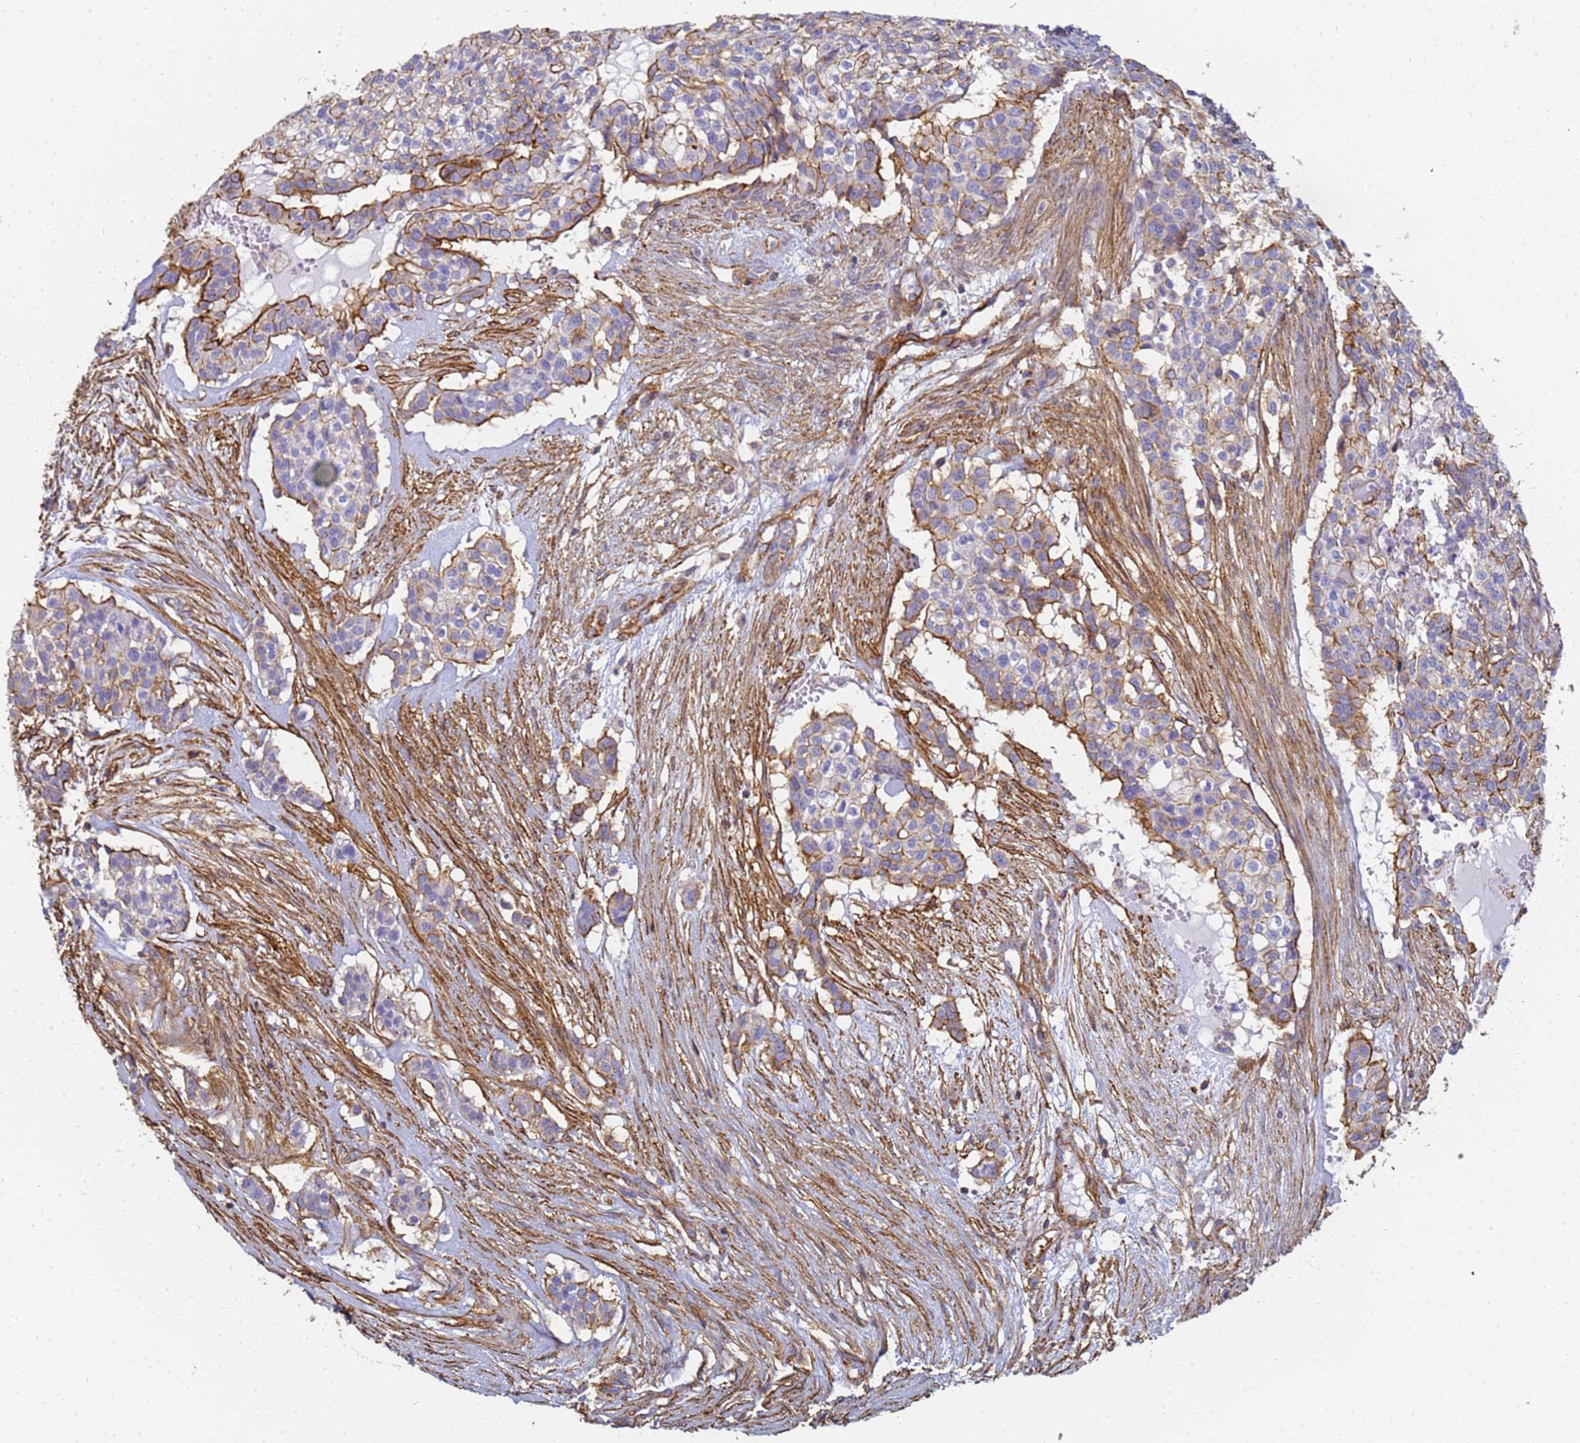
{"staining": {"intensity": "moderate", "quantity": "25%-75%", "location": "cytoplasmic/membranous"}, "tissue": "head and neck cancer", "cell_type": "Tumor cells", "image_type": "cancer", "snomed": [{"axis": "morphology", "description": "Adenocarcinoma, NOS"}, {"axis": "topography", "description": "Head-Neck"}], "caption": "An immunohistochemistry micrograph of neoplastic tissue is shown. Protein staining in brown shows moderate cytoplasmic/membranous positivity in adenocarcinoma (head and neck) within tumor cells.", "gene": "TPM1", "patient": {"sex": "male", "age": 81}}